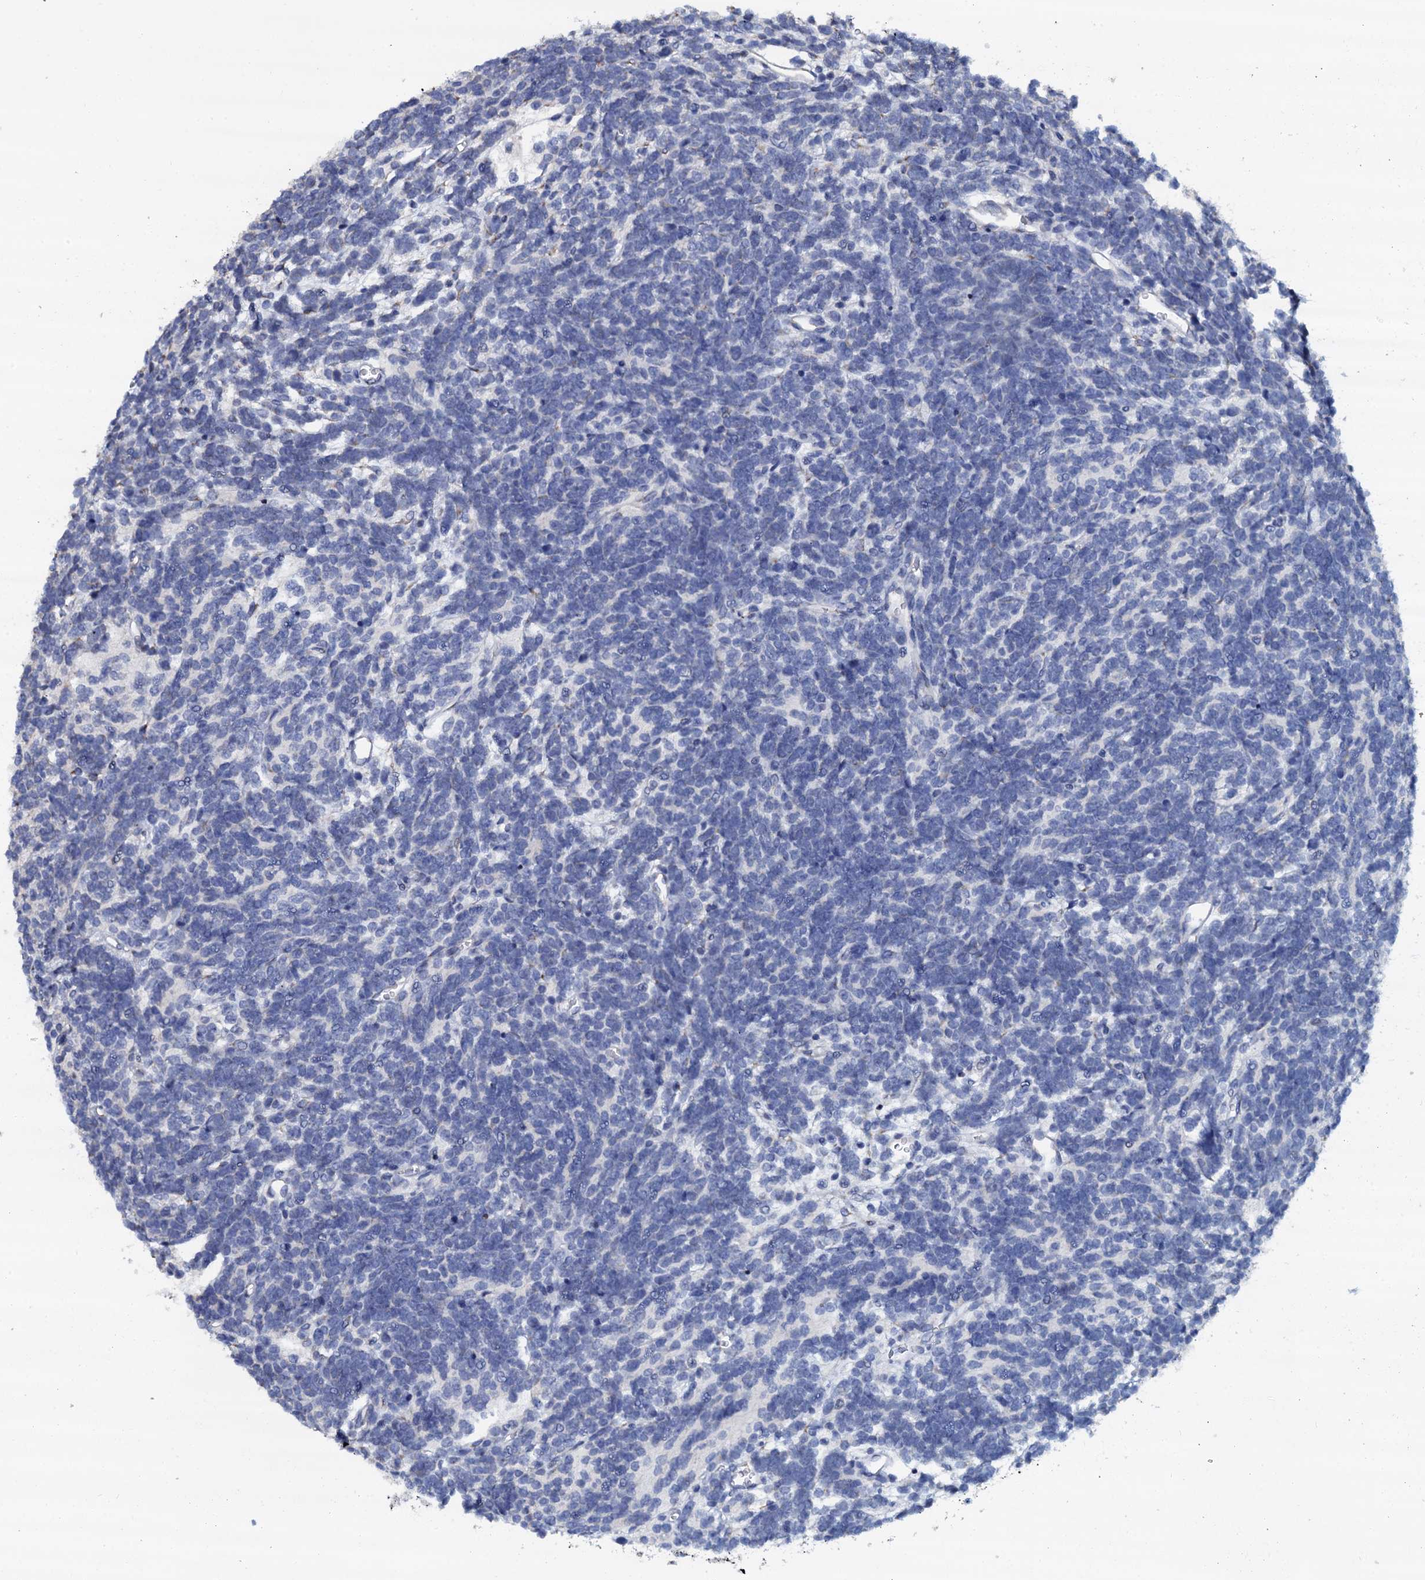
{"staining": {"intensity": "negative", "quantity": "none", "location": "none"}, "tissue": "glioma", "cell_type": "Tumor cells", "image_type": "cancer", "snomed": [{"axis": "morphology", "description": "Glioma, malignant, Low grade"}, {"axis": "topography", "description": "Brain"}], "caption": "This is an immunohistochemistry image of human glioma. There is no positivity in tumor cells.", "gene": "AKAP3", "patient": {"sex": "female", "age": 1}}